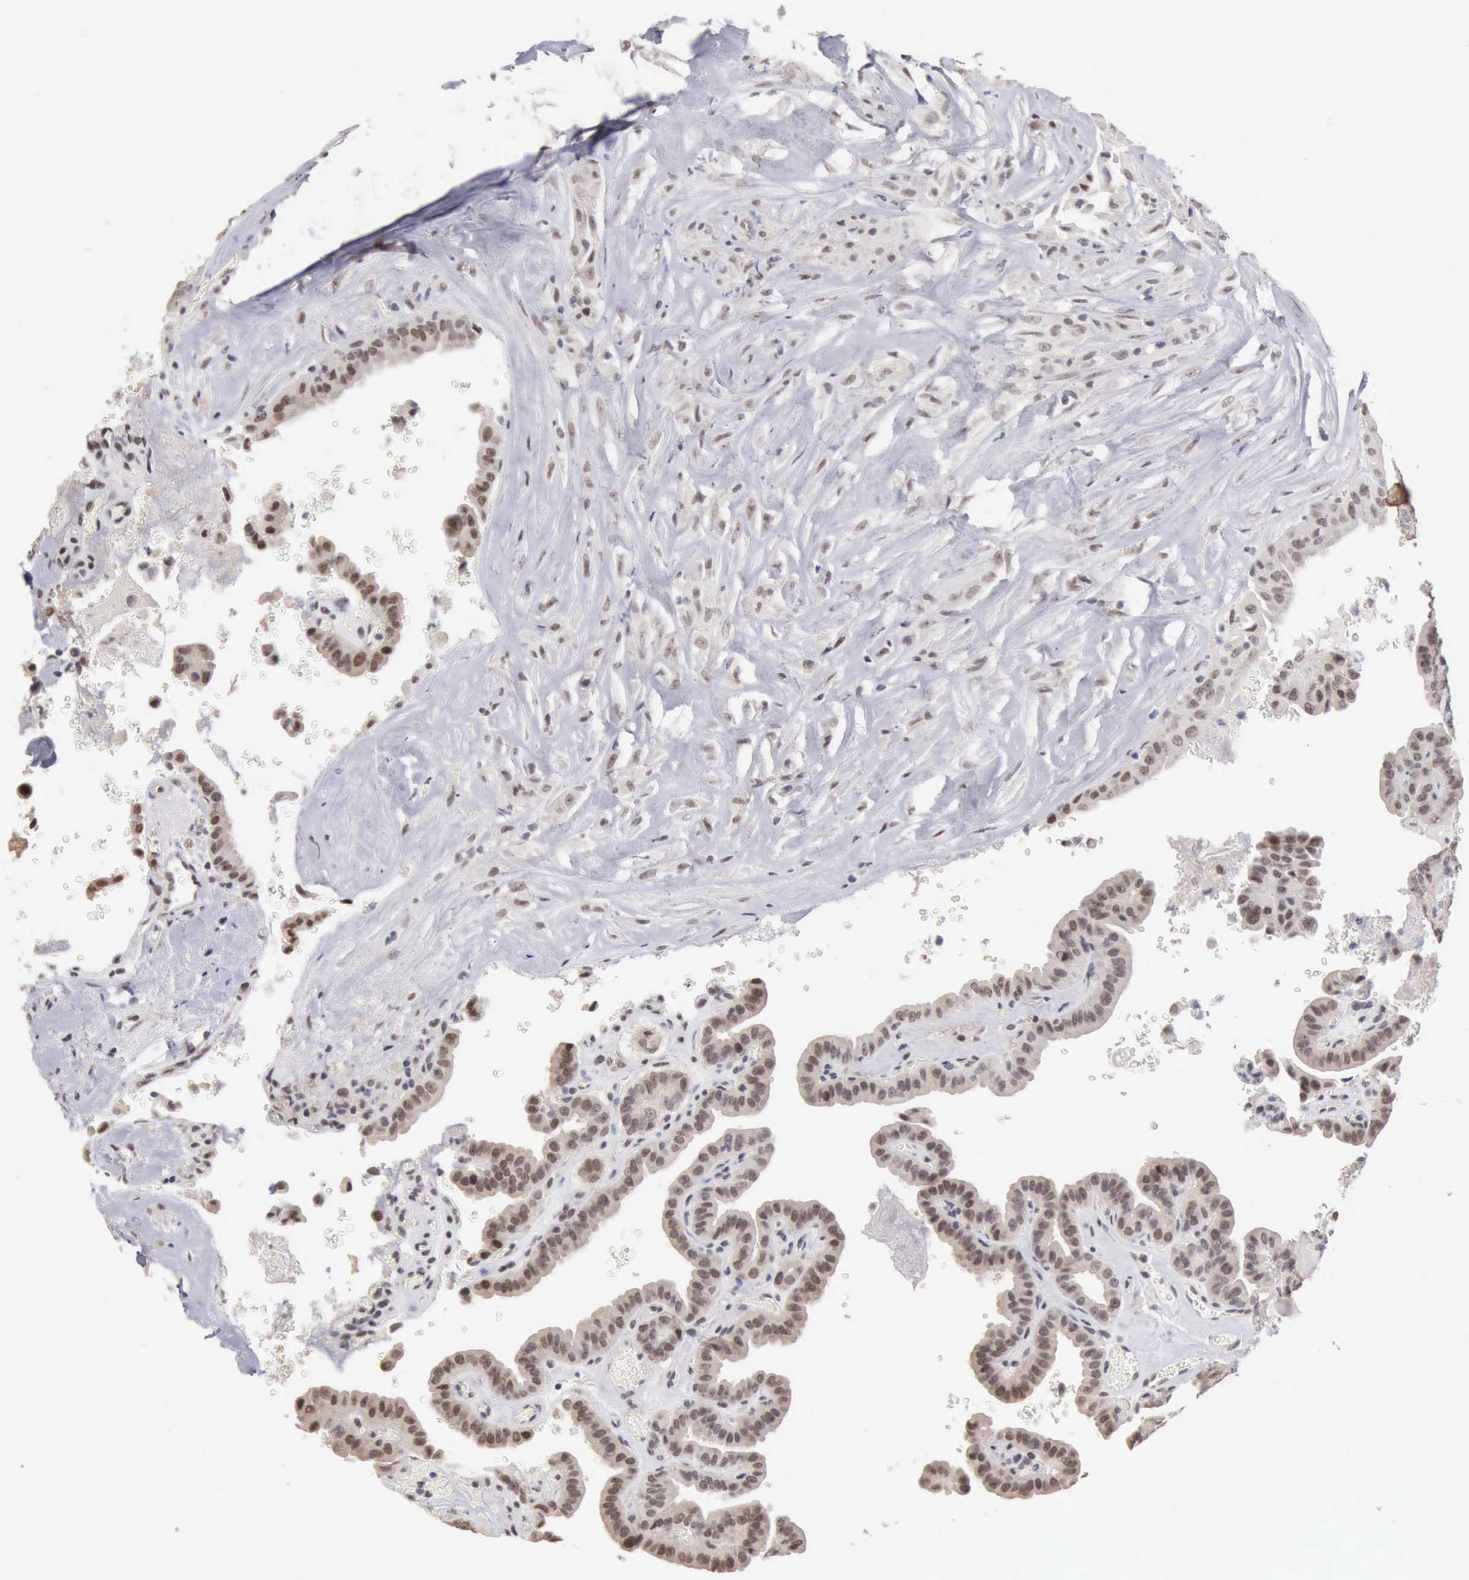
{"staining": {"intensity": "moderate", "quantity": ">75%", "location": "nuclear"}, "tissue": "thyroid cancer", "cell_type": "Tumor cells", "image_type": "cancer", "snomed": [{"axis": "morphology", "description": "Papillary adenocarcinoma, NOS"}, {"axis": "topography", "description": "Thyroid gland"}], "caption": "About >75% of tumor cells in papillary adenocarcinoma (thyroid) reveal moderate nuclear protein staining as visualized by brown immunohistochemical staining.", "gene": "TAF1", "patient": {"sex": "male", "age": 87}}